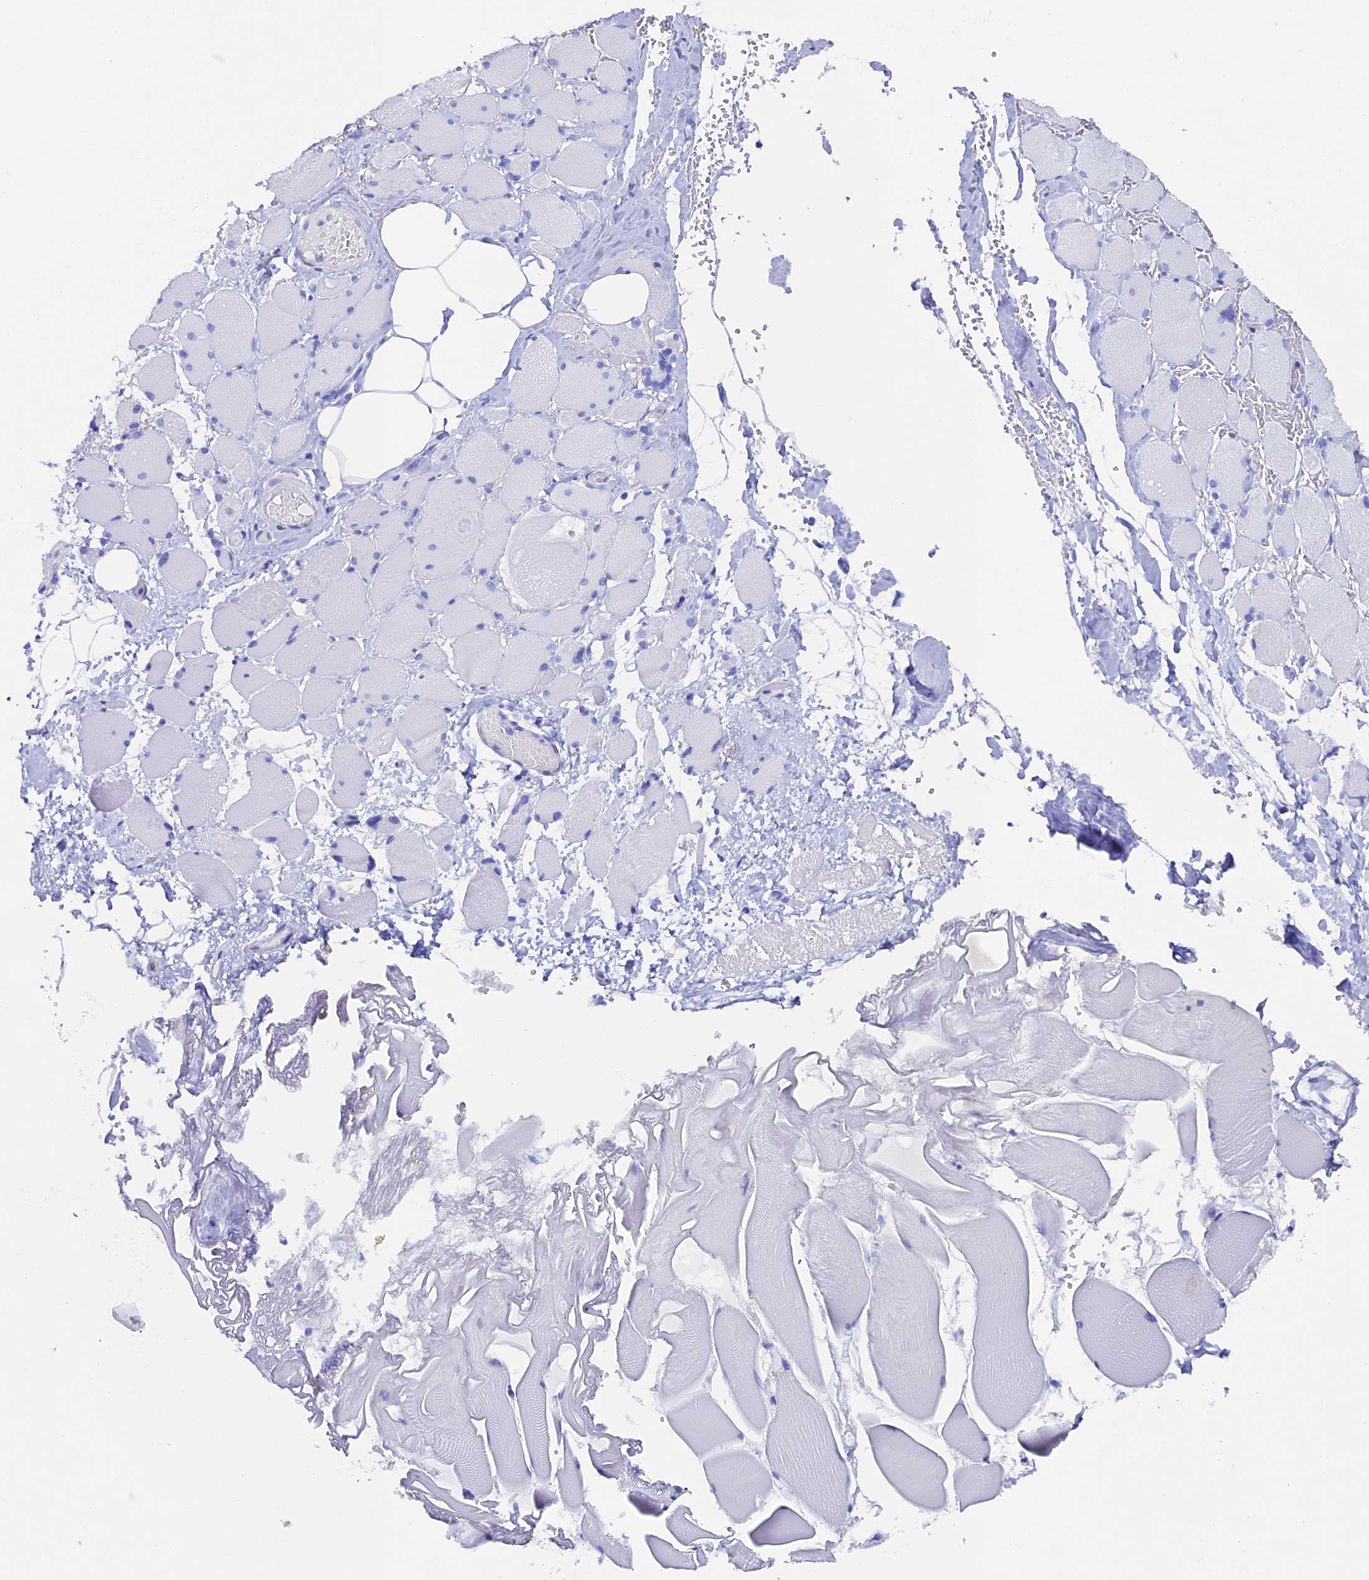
{"staining": {"intensity": "negative", "quantity": "none", "location": "none"}, "tissue": "skeletal muscle", "cell_type": "Myocytes", "image_type": "normal", "snomed": [{"axis": "morphology", "description": "Normal tissue, NOS"}, {"axis": "morphology", "description": "Basal cell carcinoma"}, {"axis": "topography", "description": "Skeletal muscle"}], "caption": "DAB immunohistochemical staining of benign skeletal muscle shows no significant positivity in myocytes.", "gene": "FKBP11", "patient": {"sex": "female", "age": 64}}